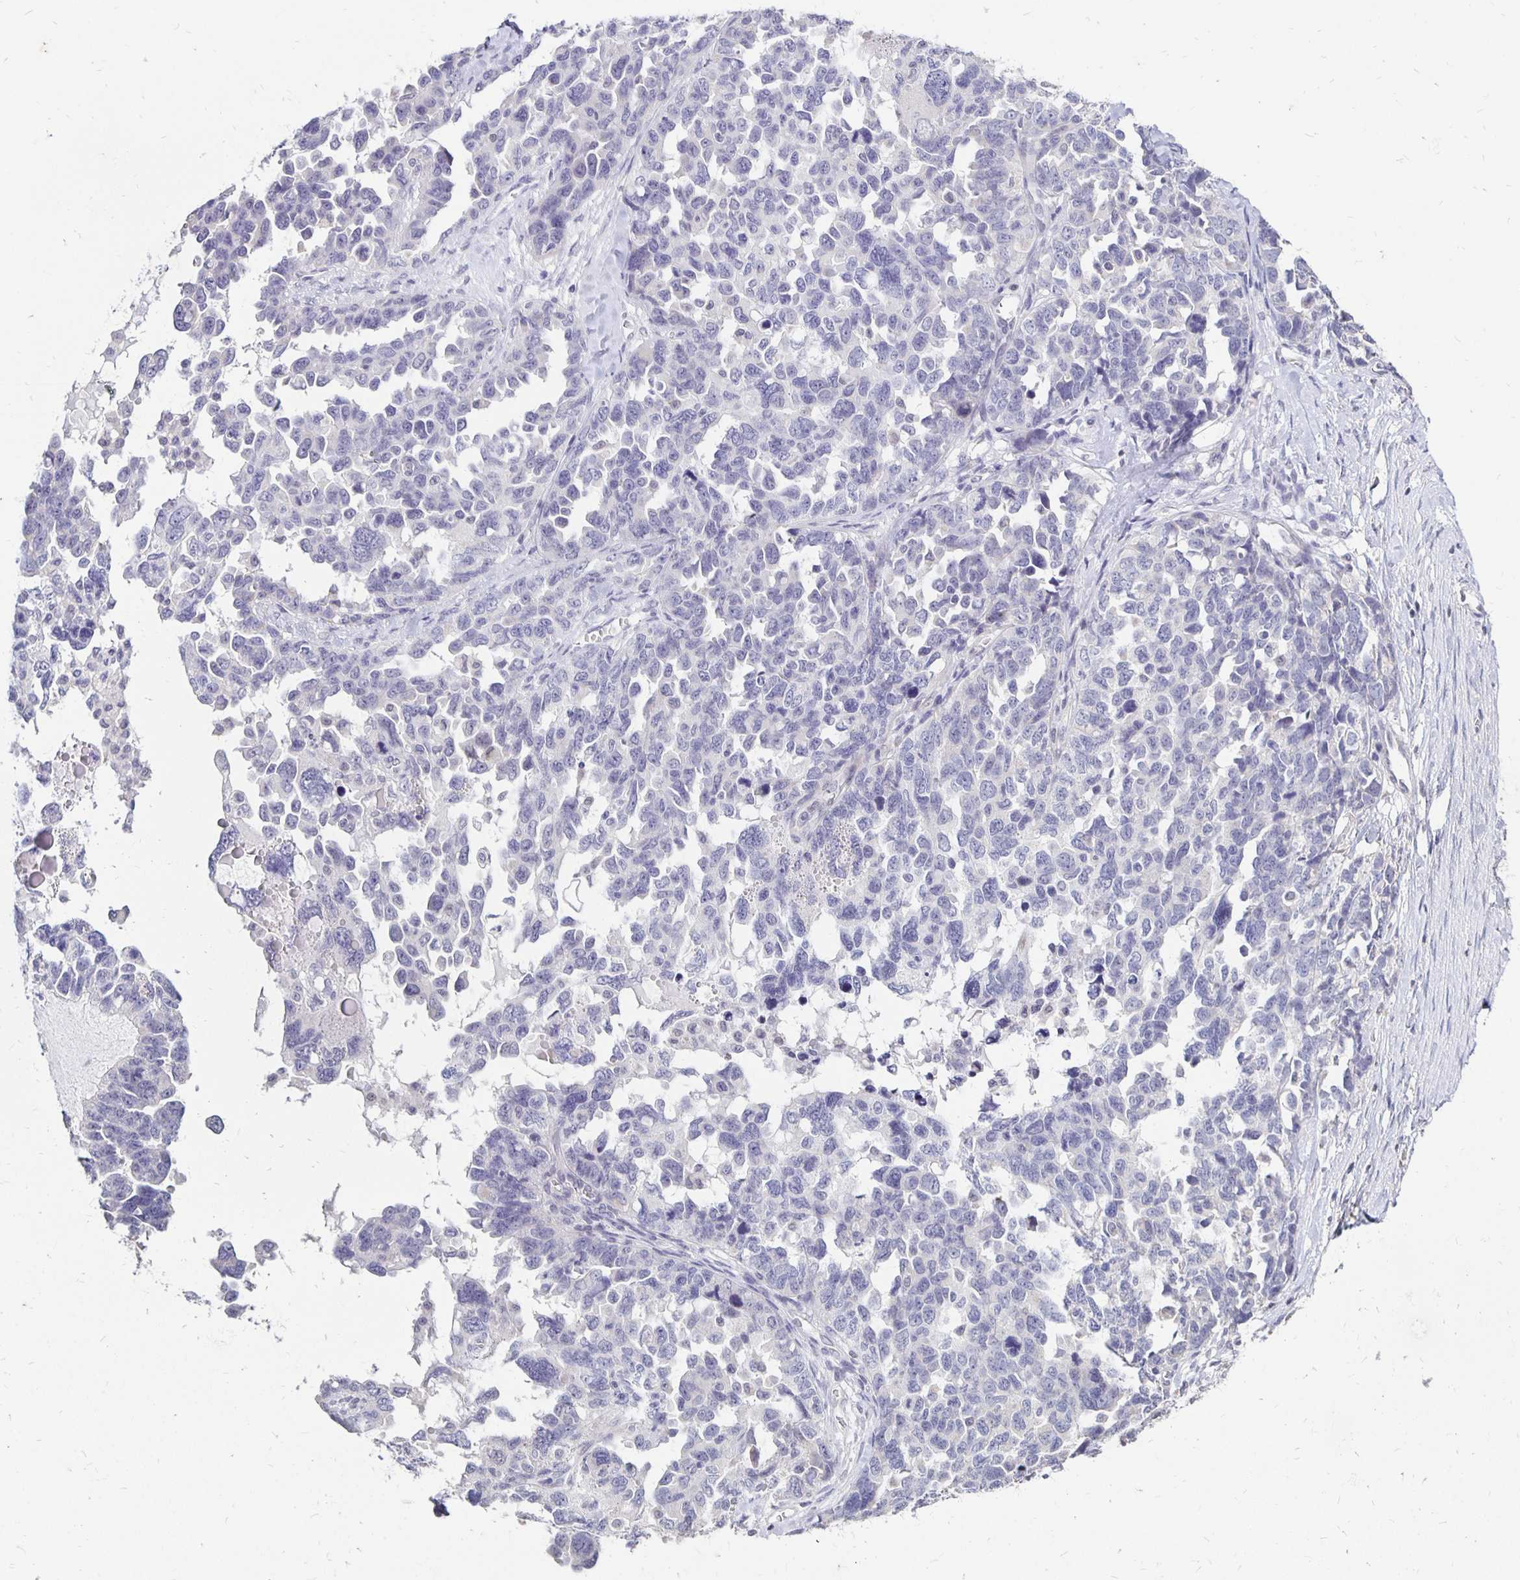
{"staining": {"intensity": "negative", "quantity": "none", "location": "none"}, "tissue": "ovarian cancer", "cell_type": "Tumor cells", "image_type": "cancer", "snomed": [{"axis": "morphology", "description": "Cystadenocarcinoma, serous, NOS"}, {"axis": "topography", "description": "Ovary"}], "caption": "Ovarian serous cystadenocarcinoma was stained to show a protein in brown. There is no significant expression in tumor cells. Brightfield microscopy of immunohistochemistry stained with DAB (3,3'-diaminobenzidine) (brown) and hematoxylin (blue), captured at high magnification.", "gene": "ATOSB", "patient": {"sex": "female", "age": 69}}